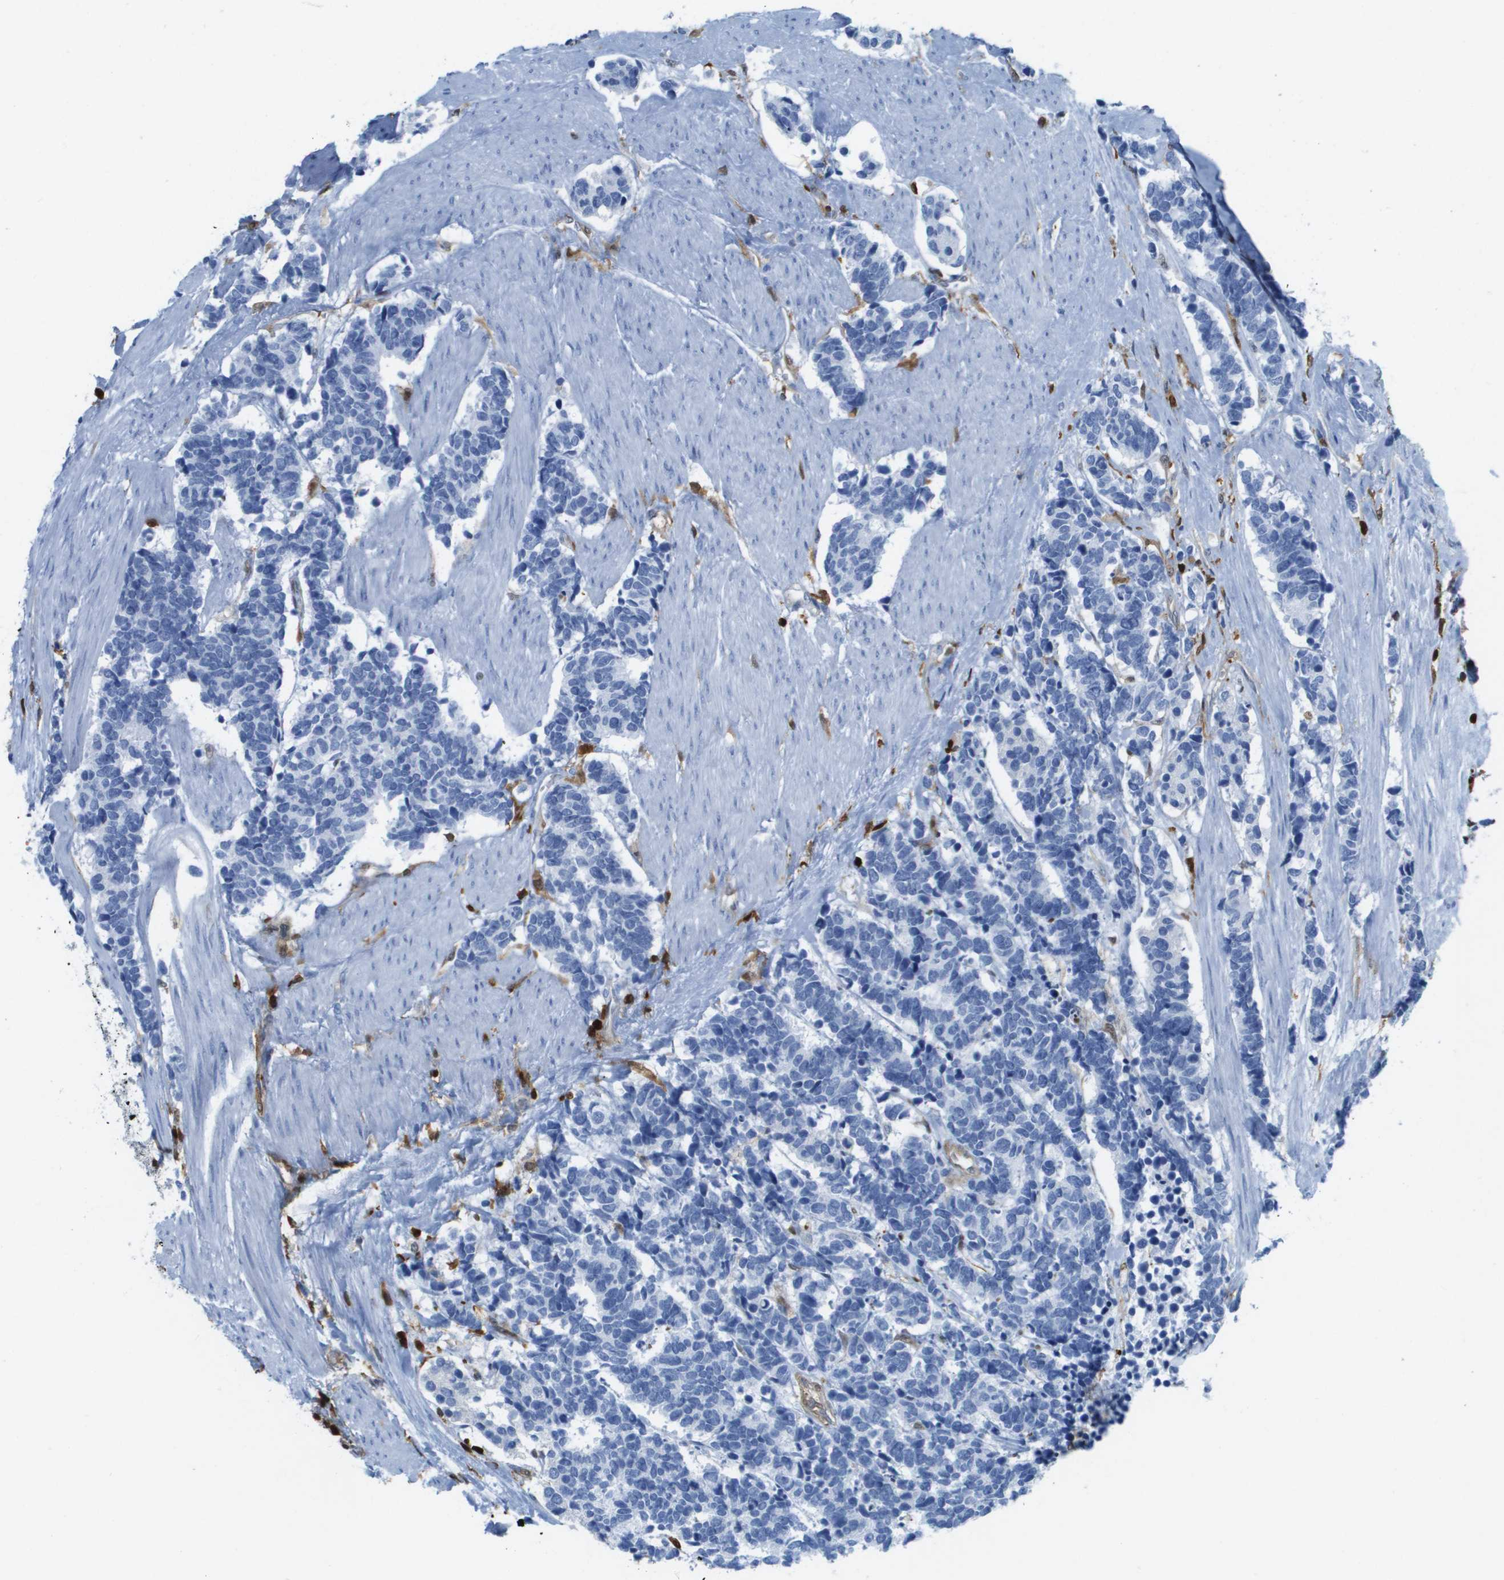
{"staining": {"intensity": "negative", "quantity": "none", "location": "none"}, "tissue": "carcinoid", "cell_type": "Tumor cells", "image_type": "cancer", "snomed": [{"axis": "morphology", "description": "Carcinoma, NOS"}, {"axis": "morphology", "description": "Carcinoid, malignant, NOS"}, {"axis": "topography", "description": "Urinary bladder"}], "caption": "Carcinoid stained for a protein using immunohistochemistry shows no positivity tumor cells.", "gene": "DOCK5", "patient": {"sex": "male", "age": 57}}